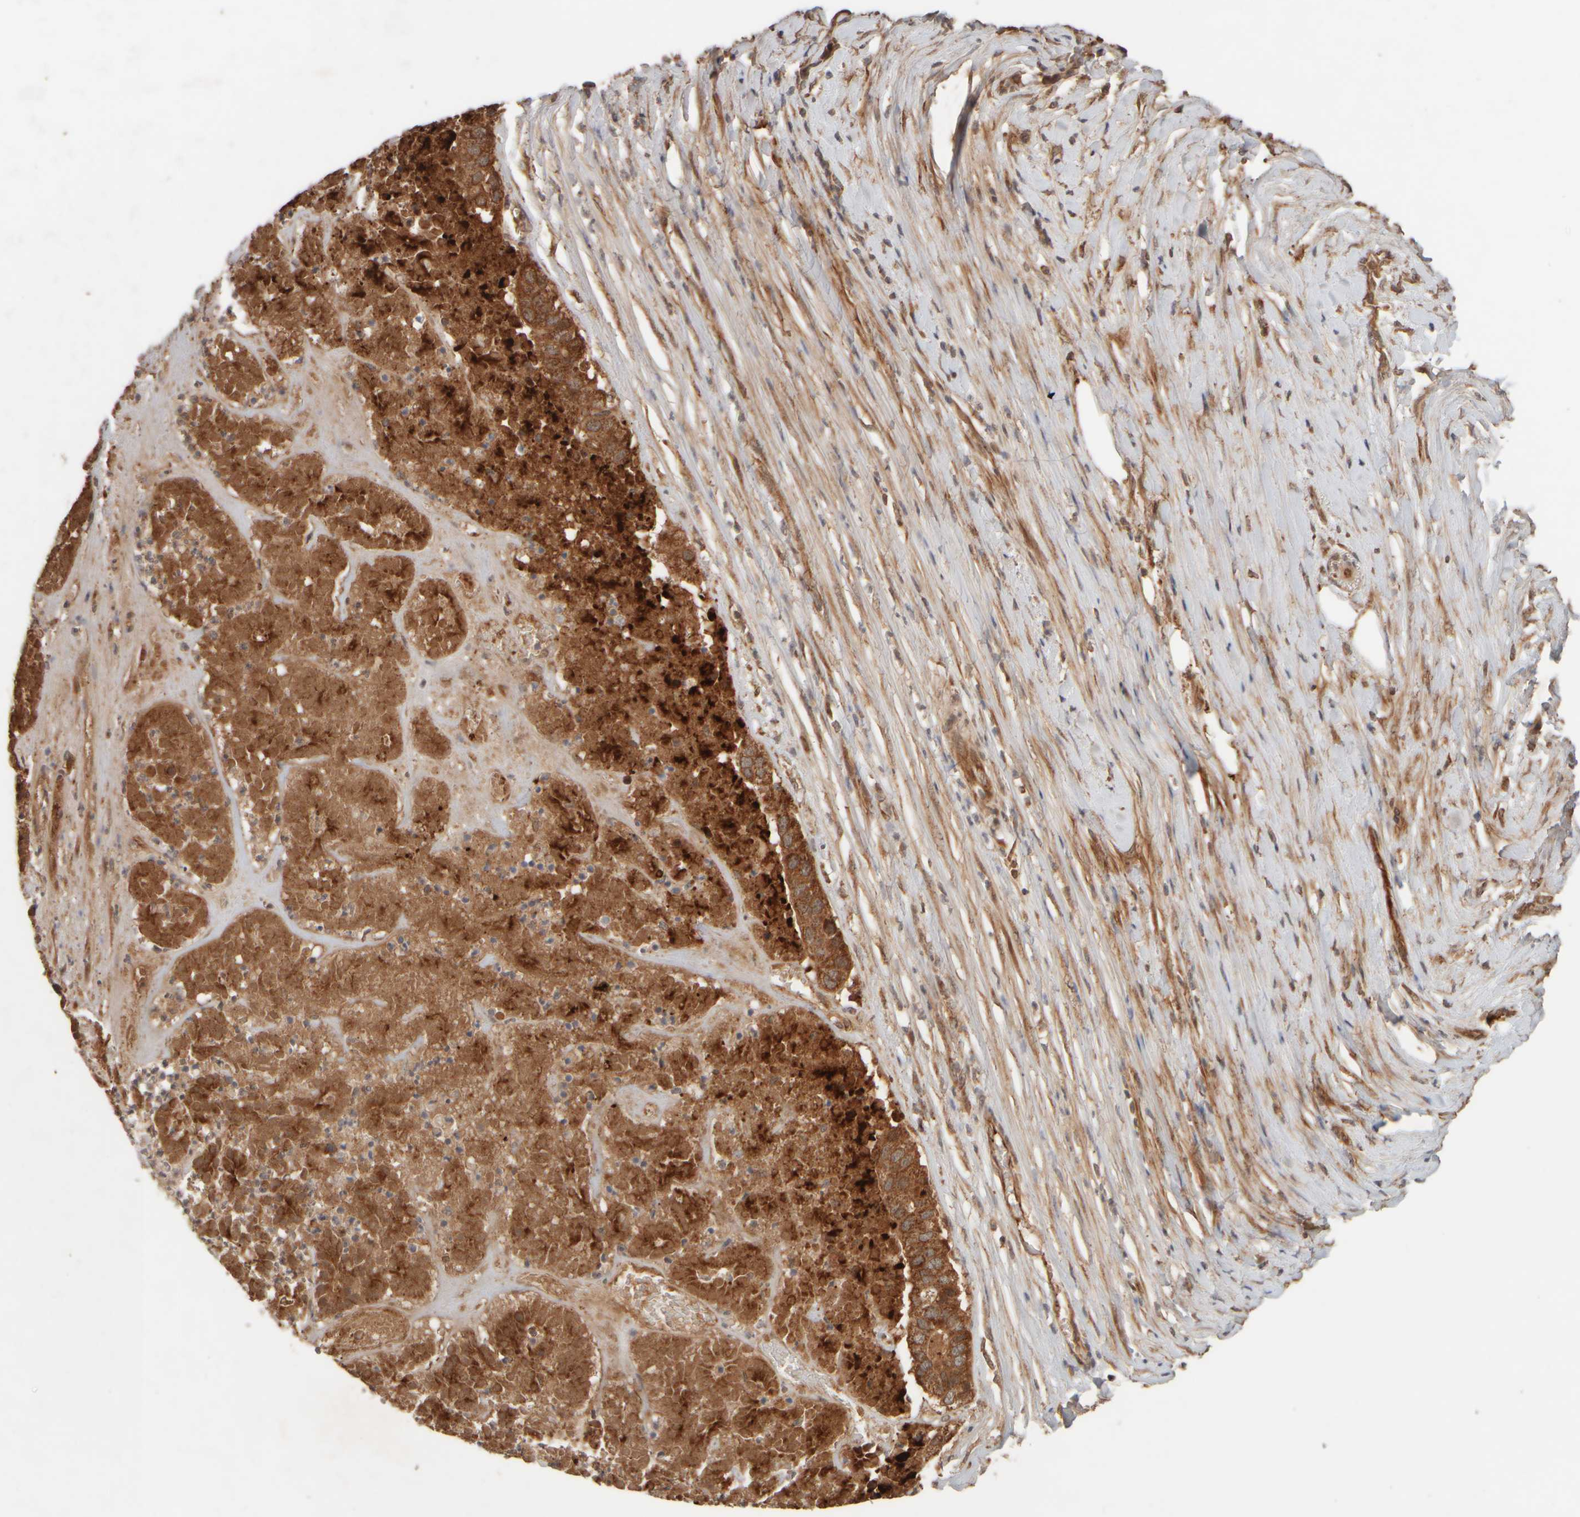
{"staining": {"intensity": "strong", "quantity": ">75%", "location": "cytoplasmic/membranous"}, "tissue": "pancreatic cancer", "cell_type": "Tumor cells", "image_type": "cancer", "snomed": [{"axis": "morphology", "description": "Adenocarcinoma, NOS"}, {"axis": "topography", "description": "Pancreas"}], "caption": "Protein staining demonstrates strong cytoplasmic/membranous expression in approximately >75% of tumor cells in adenocarcinoma (pancreatic).", "gene": "EIF2B3", "patient": {"sex": "male", "age": 50}}